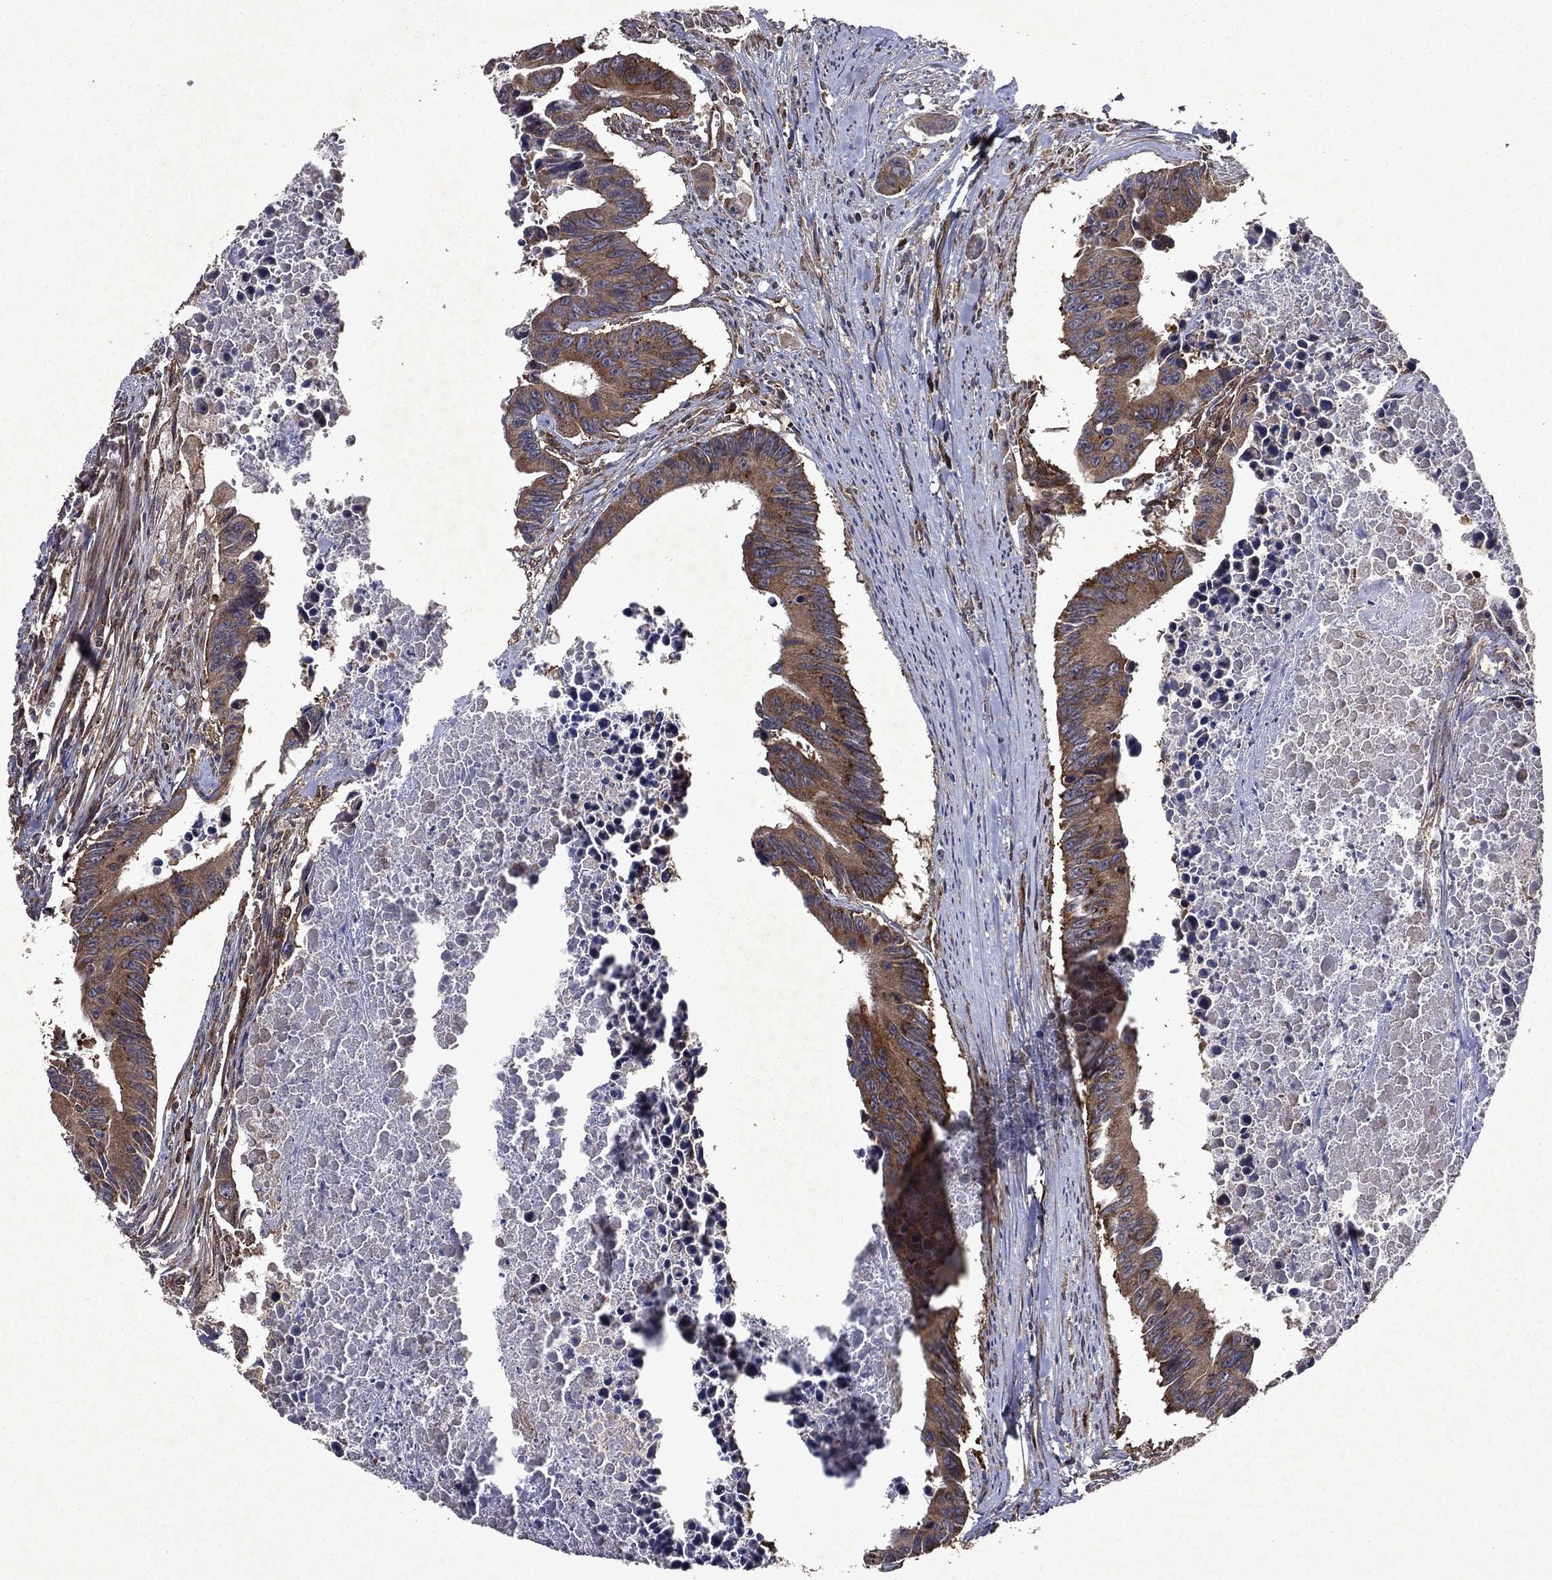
{"staining": {"intensity": "moderate", "quantity": ">75%", "location": "cytoplasmic/membranous"}, "tissue": "colorectal cancer", "cell_type": "Tumor cells", "image_type": "cancer", "snomed": [{"axis": "morphology", "description": "Adenocarcinoma, NOS"}, {"axis": "topography", "description": "Colon"}], "caption": "Moderate cytoplasmic/membranous staining for a protein is appreciated in approximately >75% of tumor cells of colorectal adenocarcinoma using immunohistochemistry.", "gene": "EIF2B4", "patient": {"sex": "female", "age": 87}}